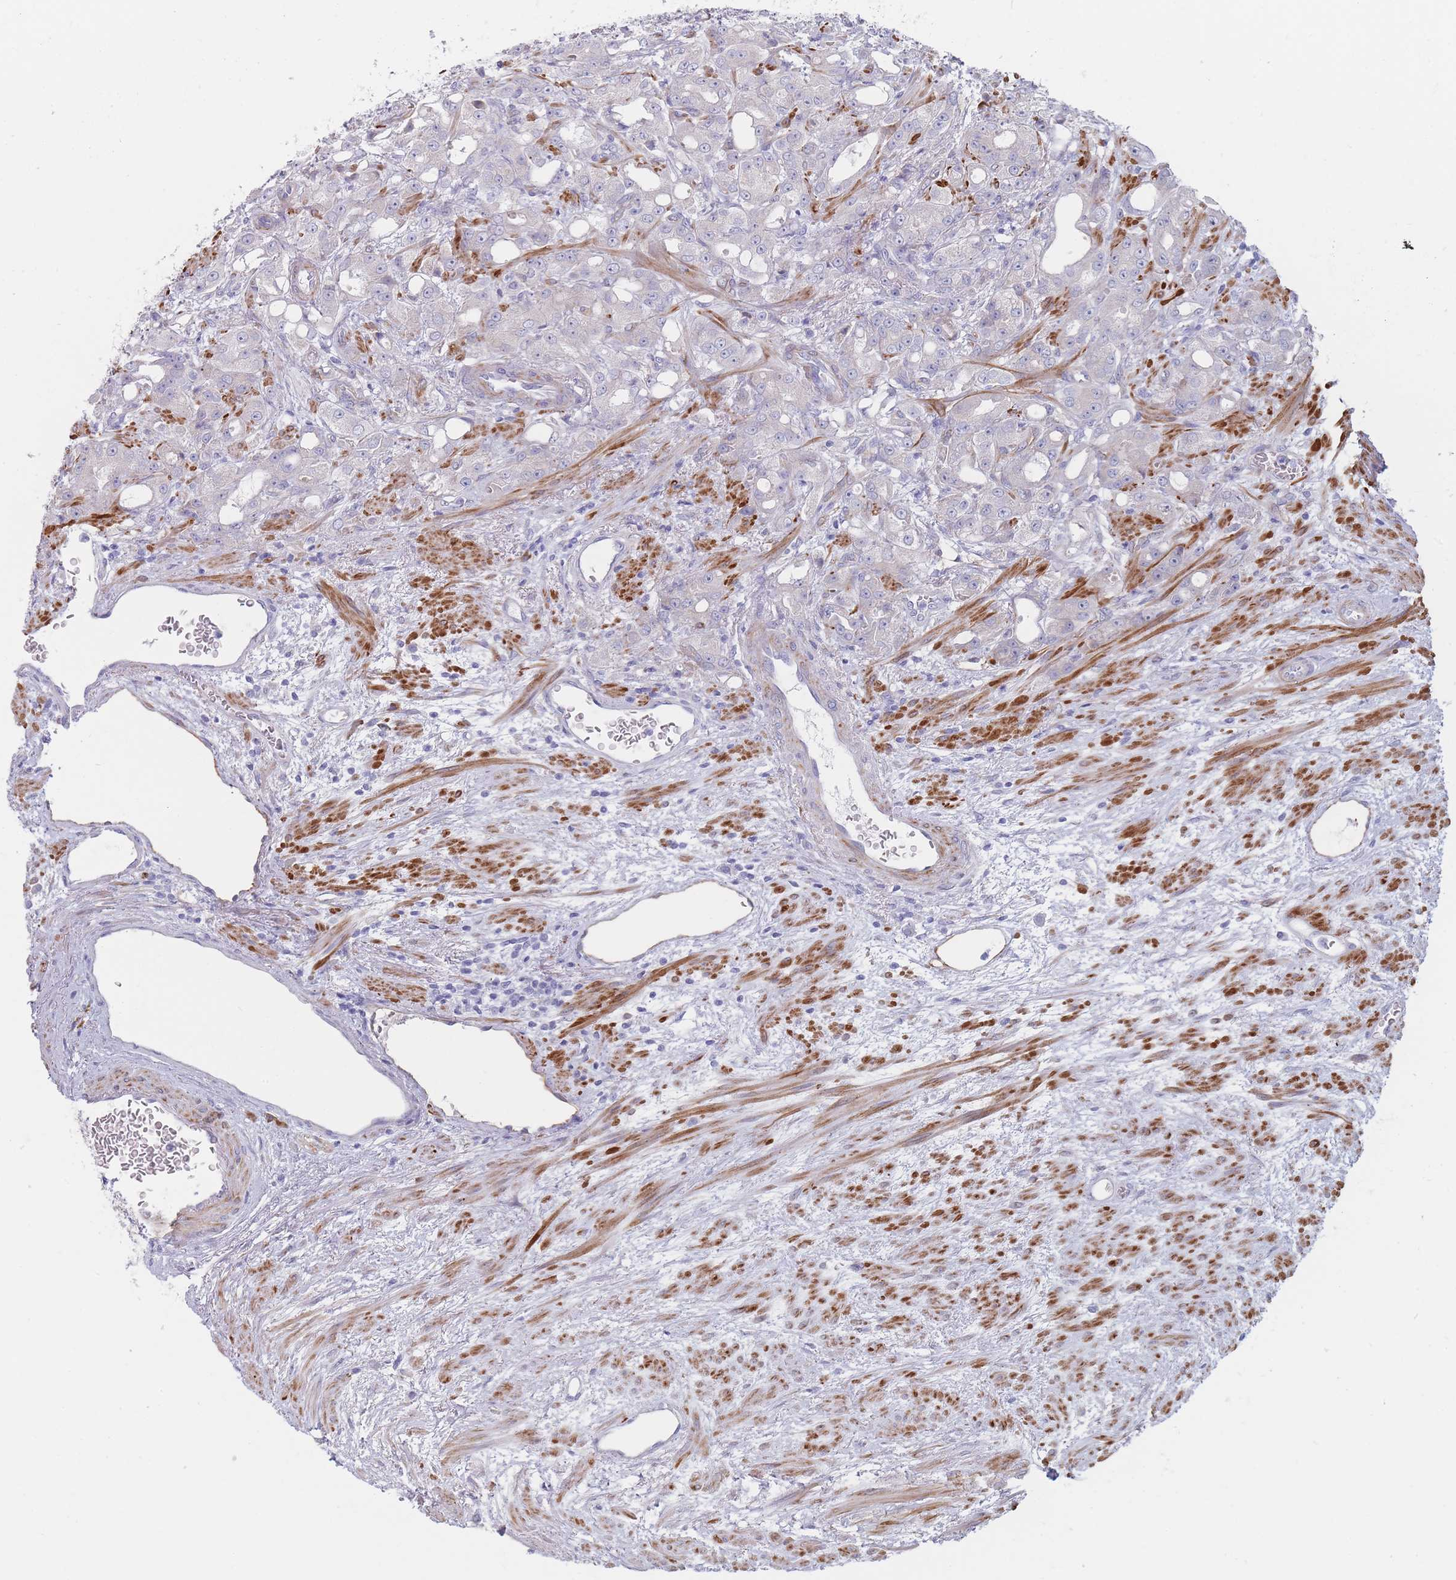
{"staining": {"intensity": "negative", "quantity": "none", "location": "none"}, "tissue": "prostate cancer", "cell_type": "Tumor cells", "image_type": "cancer", "snomed": [{"axis": "morphology", "description": "Adenocarcinoma, High grade"}, {"axis": "topography", "description": "Prostate"}], "caption": "Tumor cells are negative for protein expression in human prostate cancer.", "gene": "ERBIN", "patient": {"sex": "male", "age": 69}}